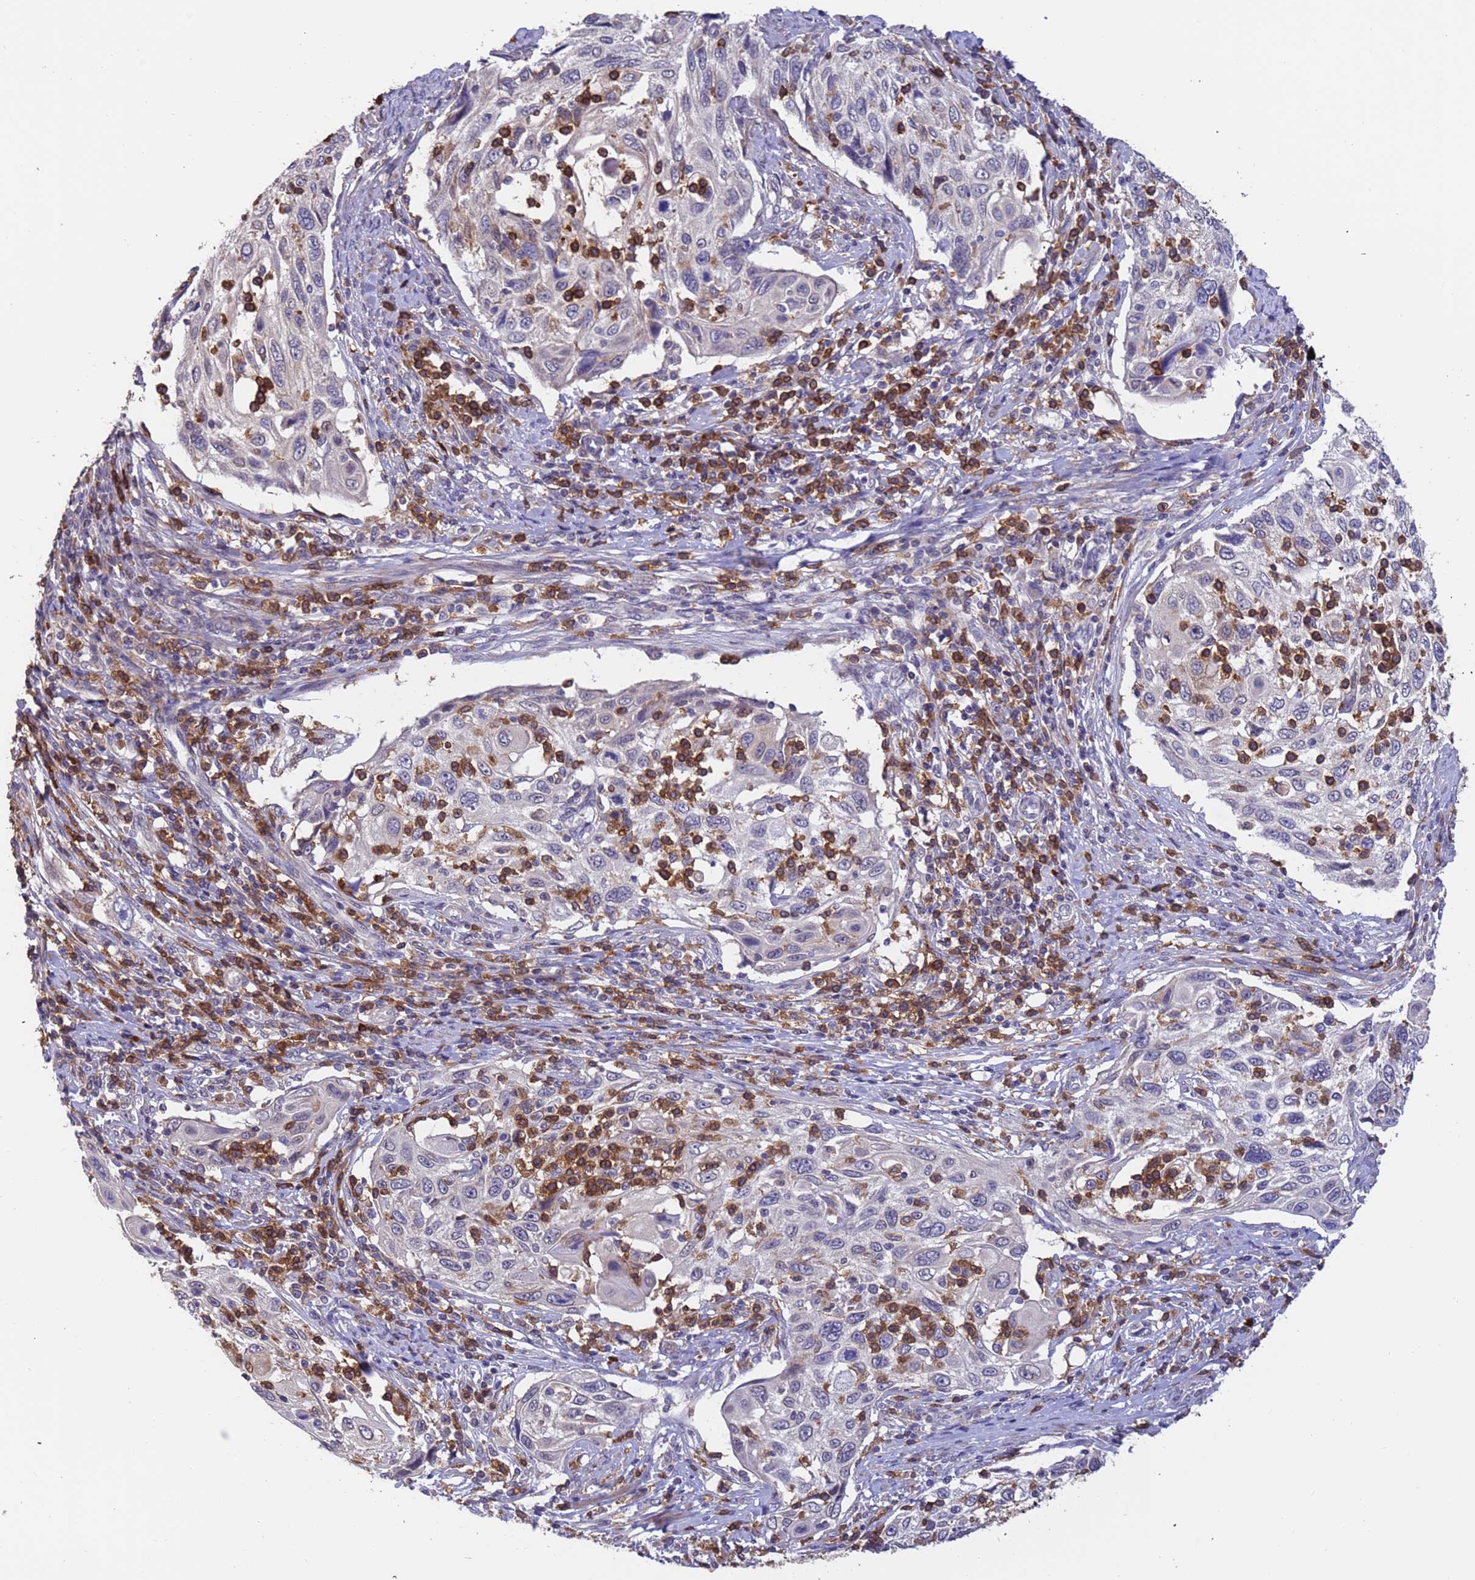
{"staining": {"intensity": "negative", "quantity": "none", "location": "none"}, "tissue": "cervical cancer", "cell_type": "Tumor cells", "image_type": "cancer", "snomed": [{"axis": "morphology", "description": "Squamous cell carcinoma, NOS"}, {"axis": "topography", "description": "Cervix"}], "caption": "Human cervical squamous cell carcinoma stained for a protein using IHC shows no expression in tumor cells.", "gene": "AMPD3", "patient": {"sex": "female", "age": 70}}